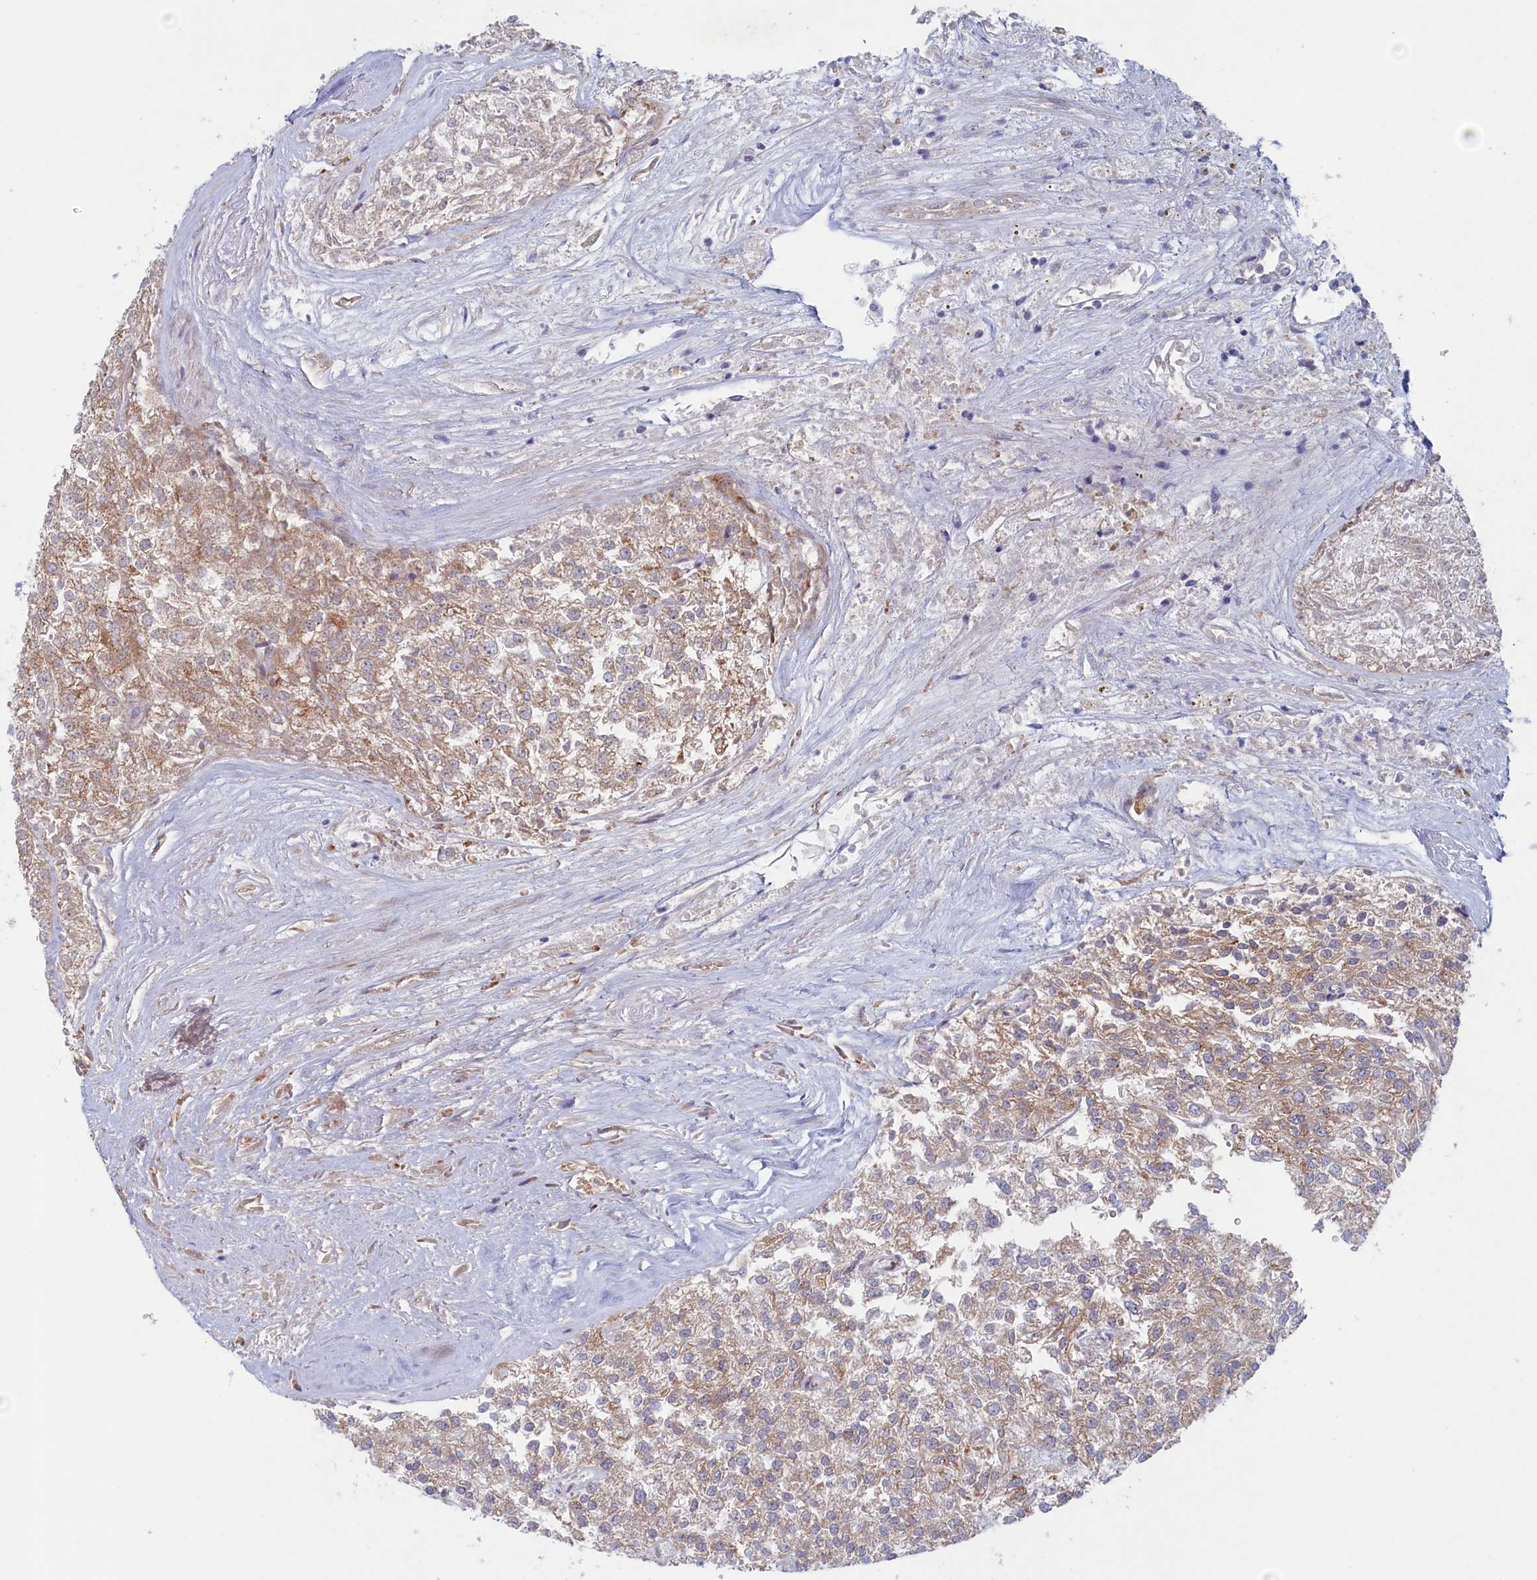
{"staining": {"intensity": "weak", "quantity": "25%-75%", "location": "cytoplasmic/membranous"}, "tissue": "renal cancer", "cell_type": "Tumor cells", "image_type": "cancer", "snomed": [{"axis": "morphology", "description": "Adenocarcinoma, NOS"}, {"axis": "topography", "description": "Kidney"}], "caption": "Immunohistochemistry (IHC) staining of renal adenocarcinoma, which shows low levels of weak cytoplasmic/membranous expression in approximately 25%-75% of tumor cells indicating weak cytoplasmic/membranous protein positivity. The staining was performed using DAB (3,3'-diaminobenzidine) (brown) for protein detection and nuclei were counterstained in hematoxylin (blue).", "gene": "MTFMT", "patient": {"sex": "female", "age": 54}}